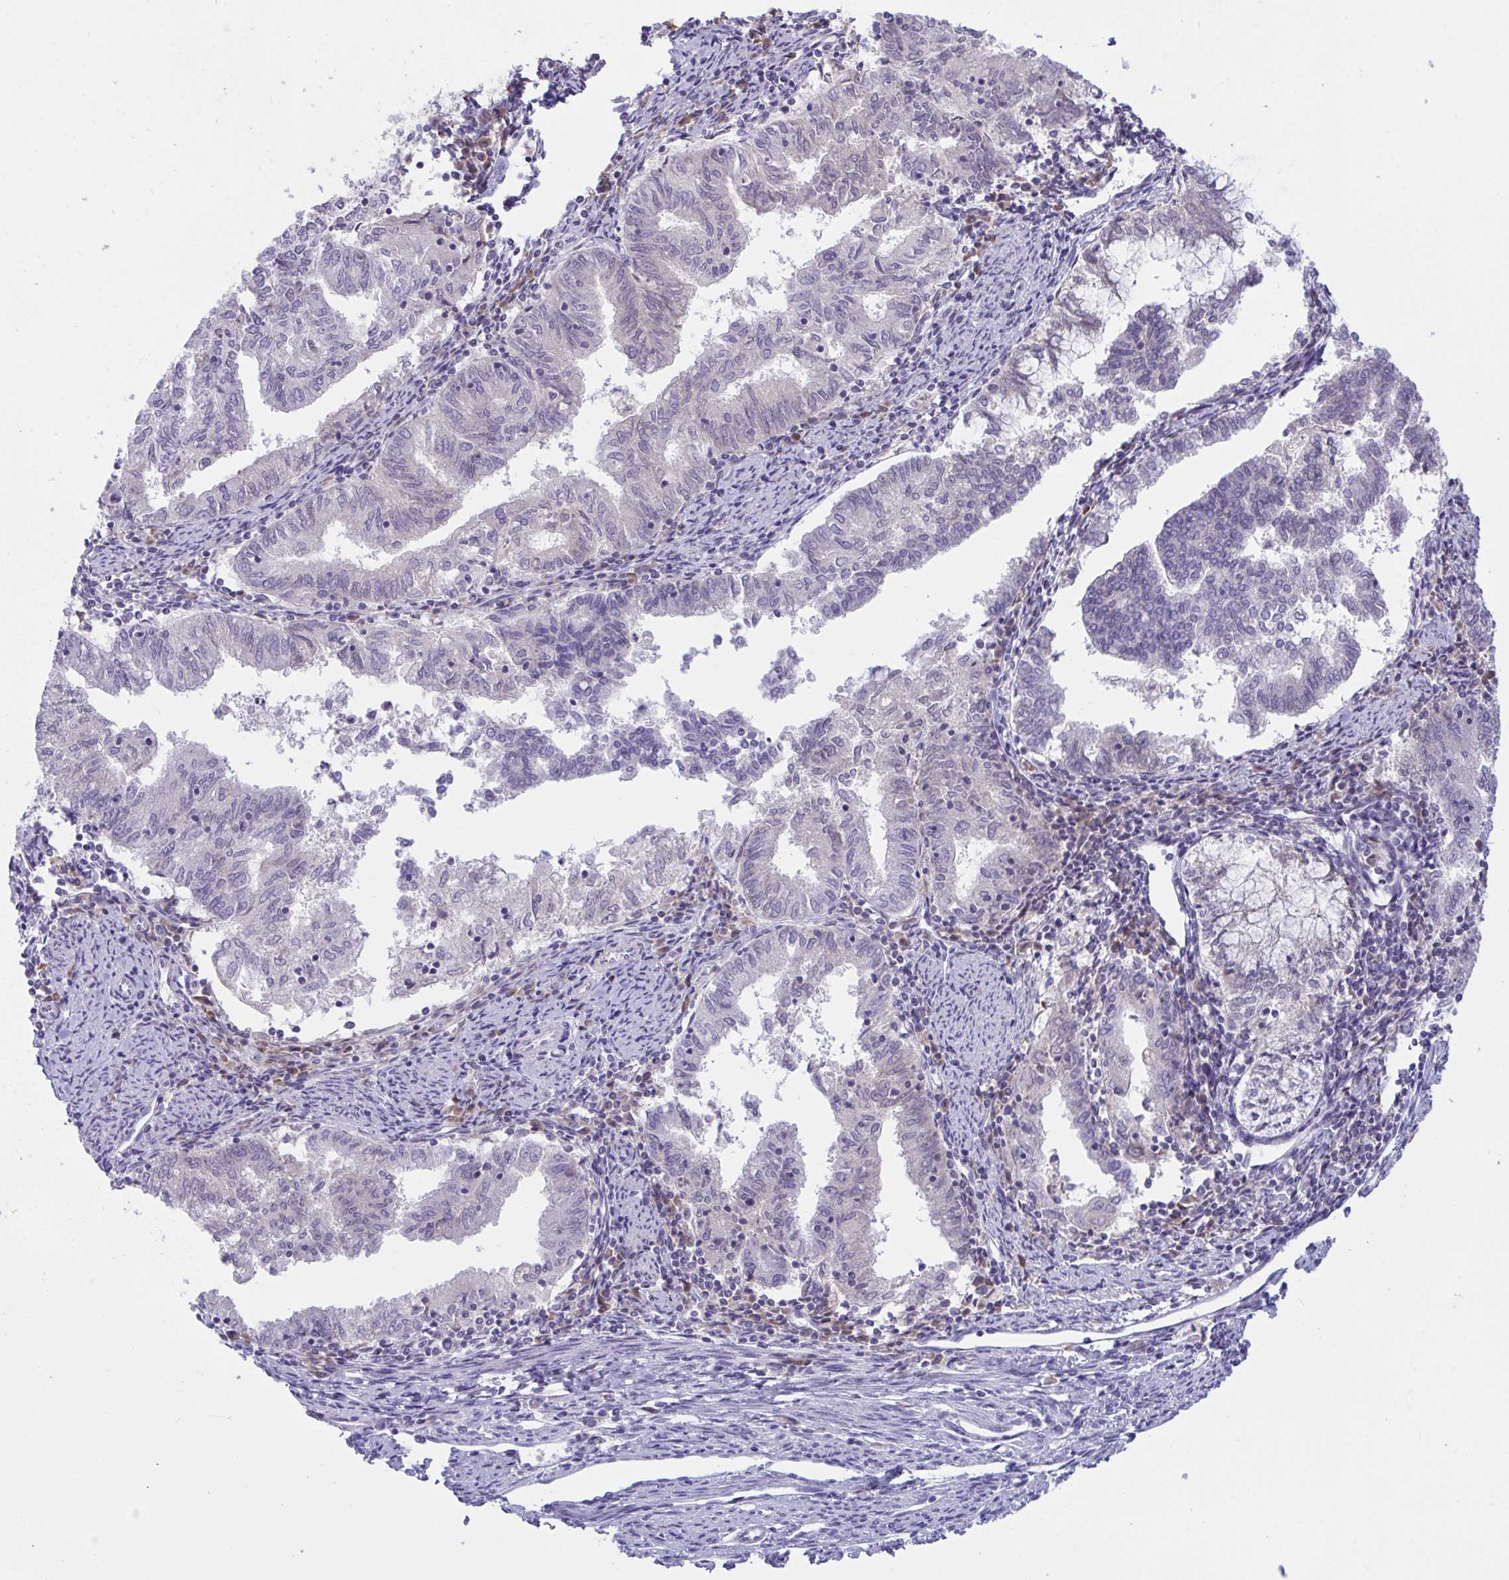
{"staining": {"intensity": "negative", "quantity": "none", "location": "none"}, "tissue": "endometrial cancer", "cell_type": "Tumor cells", "image_type": "cancer", "snomed": [{"axis": "morphology", "description": "Adenocarcinoma, NOS"}, {"axis": "topography", "description": "Endometrium"}], "caption": "Tumor cells are negative for brown protein staining in endometrial adenocarcinoma. The staining is performed using DAB (3,3'-diaminobenzidine) brown chromogen with nuclei counter-stained in using hematoxylin.", "gene": "TMEM41A", "patient": {"sex": "female", "age": 79}}